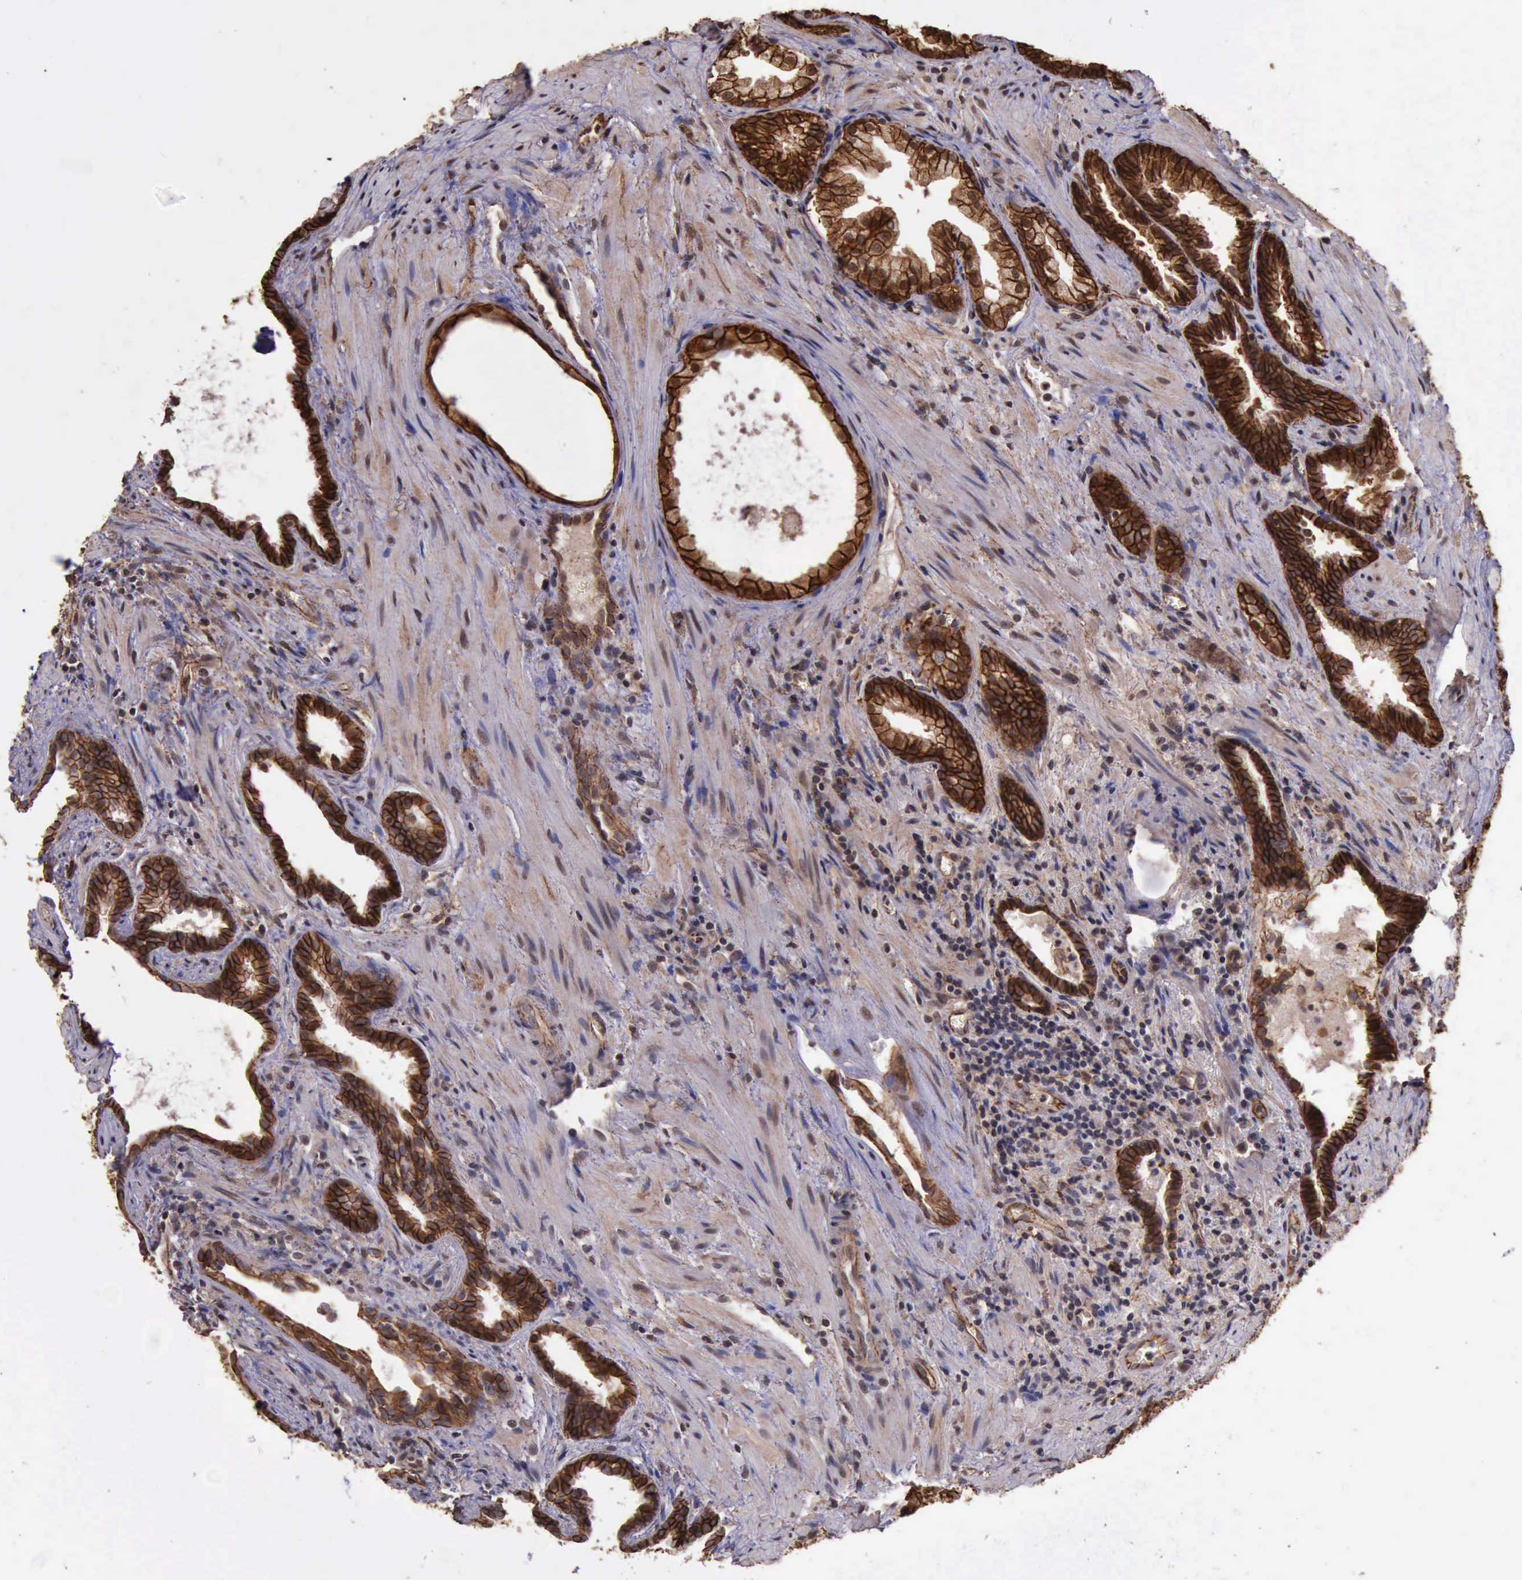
{"staining": {"intensity": "strong", "quantity": ">75%", "location": "cytoplasmic/membranous"}, "tissue": "prostate cancer", "cell_type": "Tumor cells", "image_type": "cancer", "snomed": [{"axis": "morphology", "description": "Adenocarcinoma, Medium grade"}, {"axis": "topography", "description": "Prostate"}], "caption": "Protein expression analysis of adenocarcinoma (medium-grade) (prostate) reveals strong cytoplasmic/membranous positivity in about >75% of tumor cells.", "gene": "CTNNB1", "patient": {"sex": "male", "age": 64}}